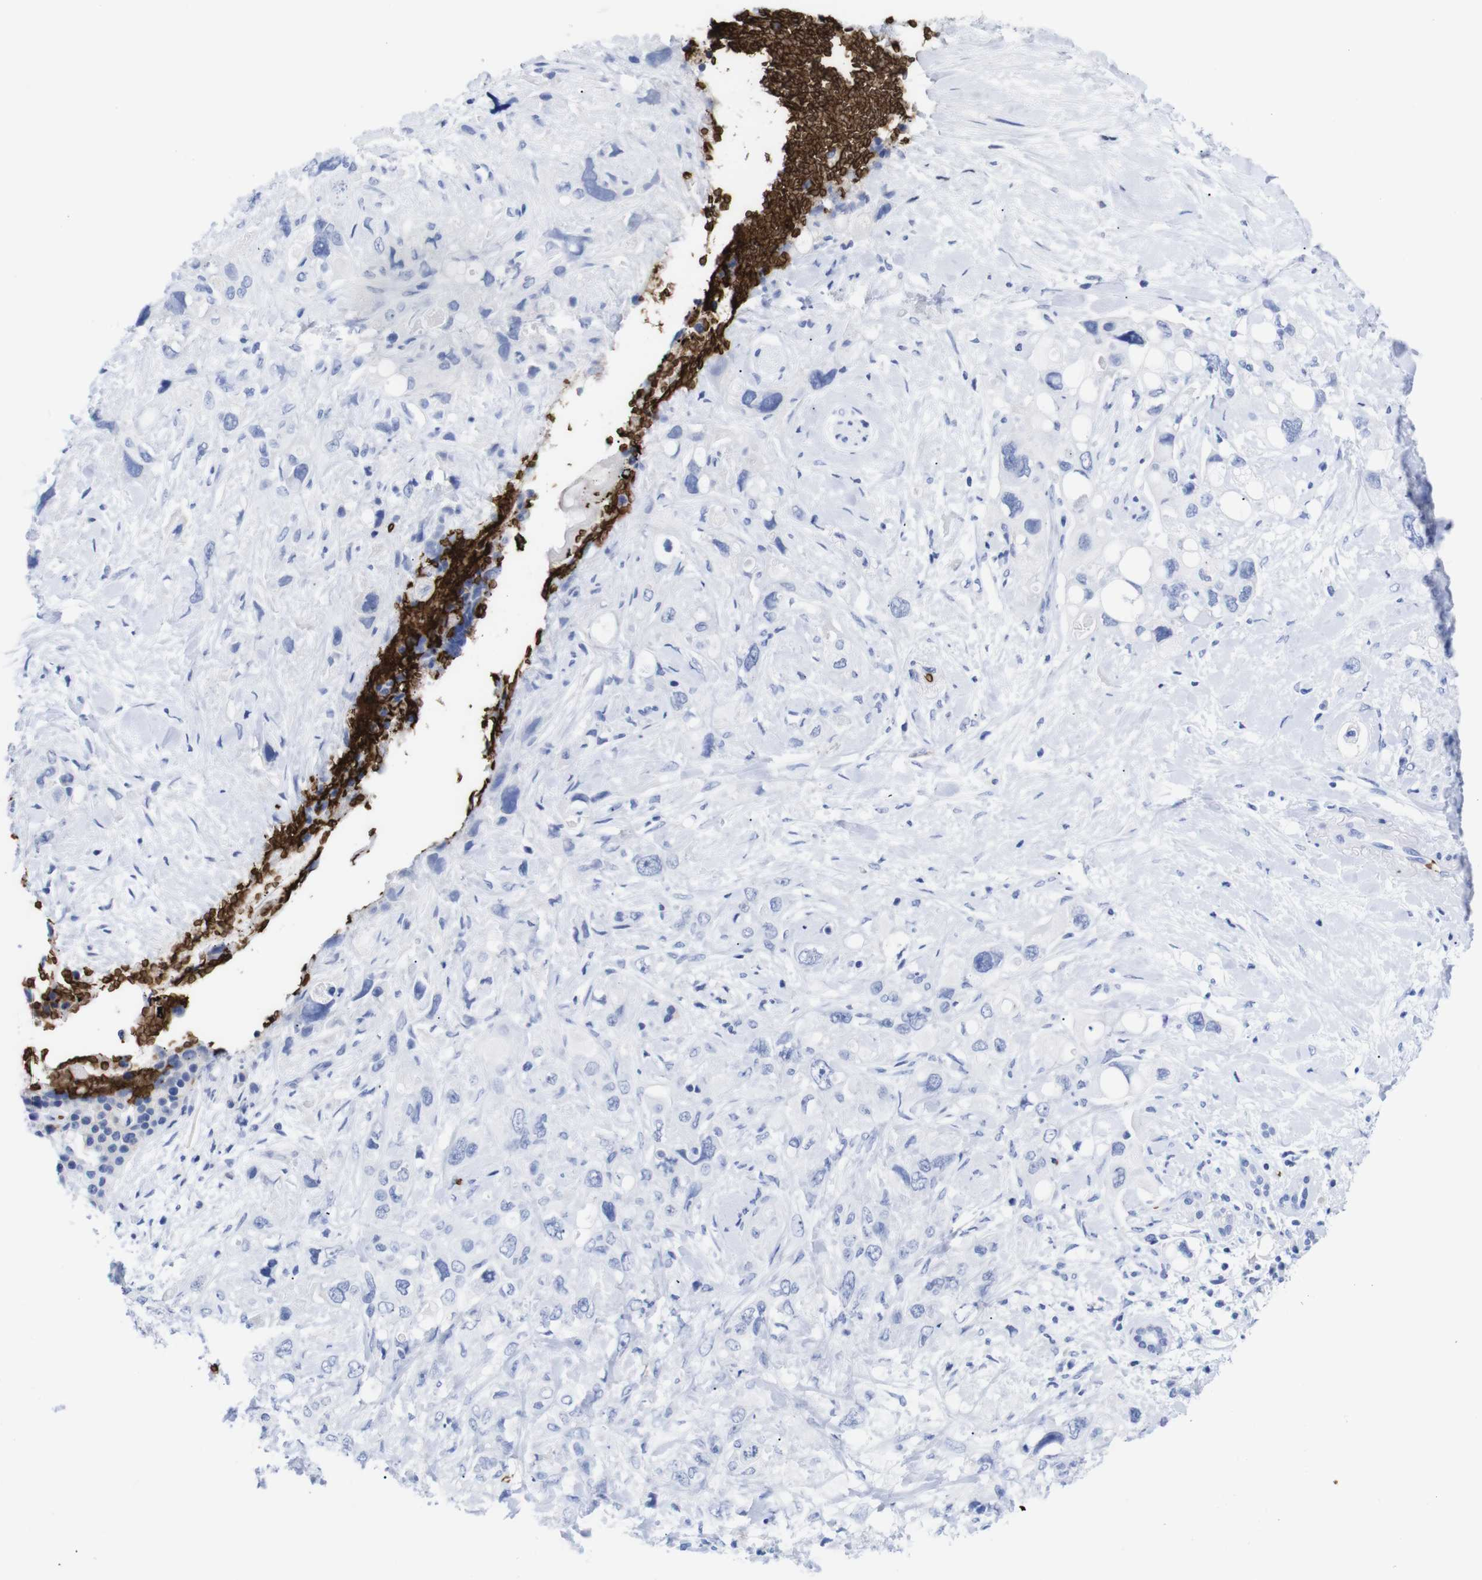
{"staining": {"intensity": "negative", "quantity": "none", "location": "none"}, "tissue": "pancreatic cancer", "cell_type": "Tumor cells", "image_type": "cancer", "snomed": [{"axis": "morphology", "description": "Adenocarcinoma, NOS"}, {"axis": "topography", "description": "Pancreas"}], "caption": "Immunohistochemistry of pancreatic cancer exhibits no staining in tumor cells.", "gene": "S1PR2", "patient": {"sex": "female", "age": 56}}